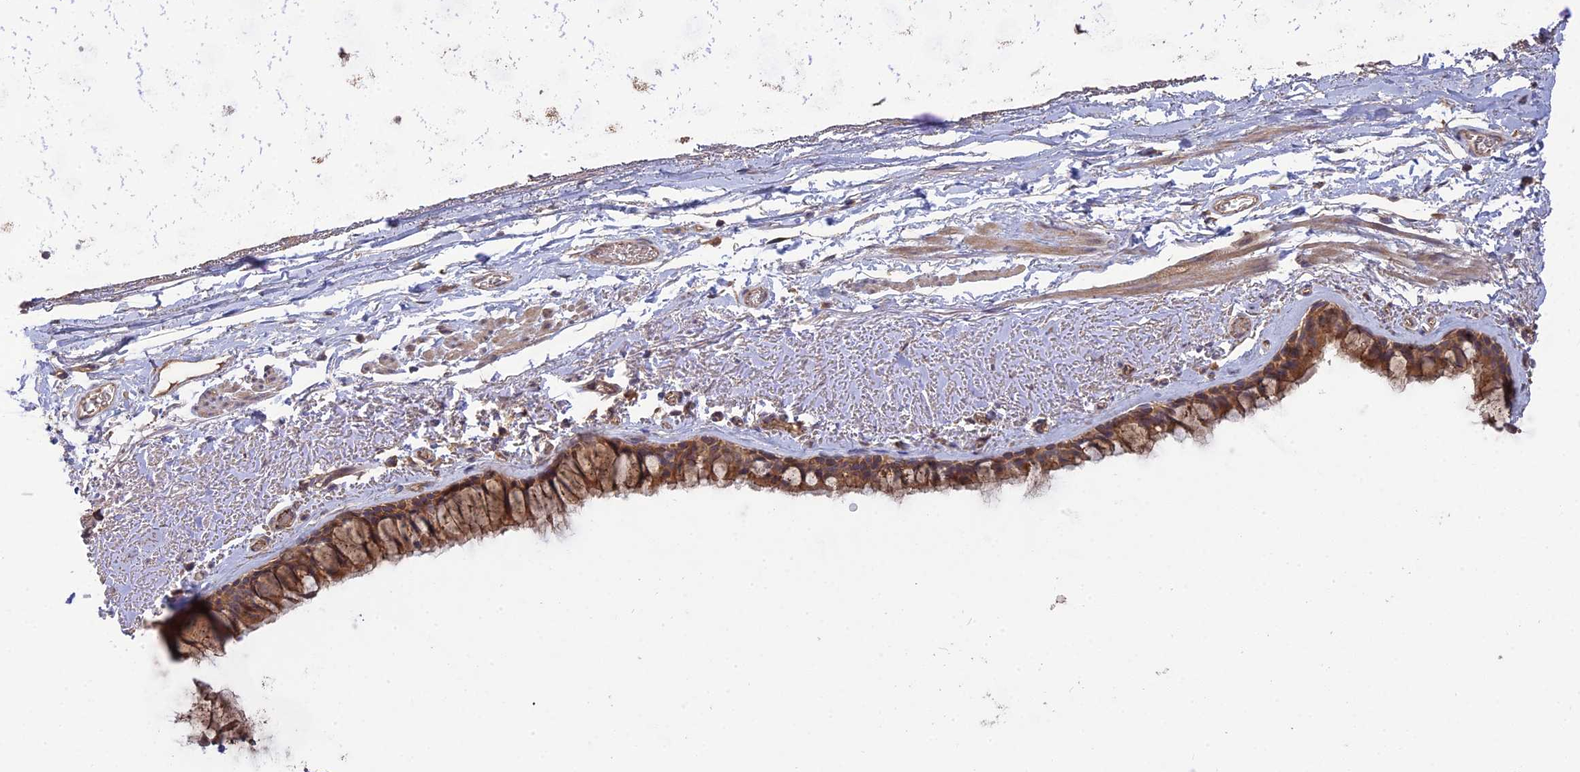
{"staining": {"intensity": "strong", "quantity": ">75%", "location": "cytoplasmic/membranous"}, "tissue": "bronchus", "cell_type": "Respiratory epithelial cells", "image_type": "normal", "snomed": [{"axis": "morphology", "description": "Normal tissue, NOS"}, {"axis": "topography", "description": "Bronchus"}], "caption": "Strong cytoplasmic/membranous positivity is identified in about >75% of respiratory epithelial cells in unremarkable bronchus.", "gene": "ARHGAP40", "patient": {"sex": "male", "age": 65}}